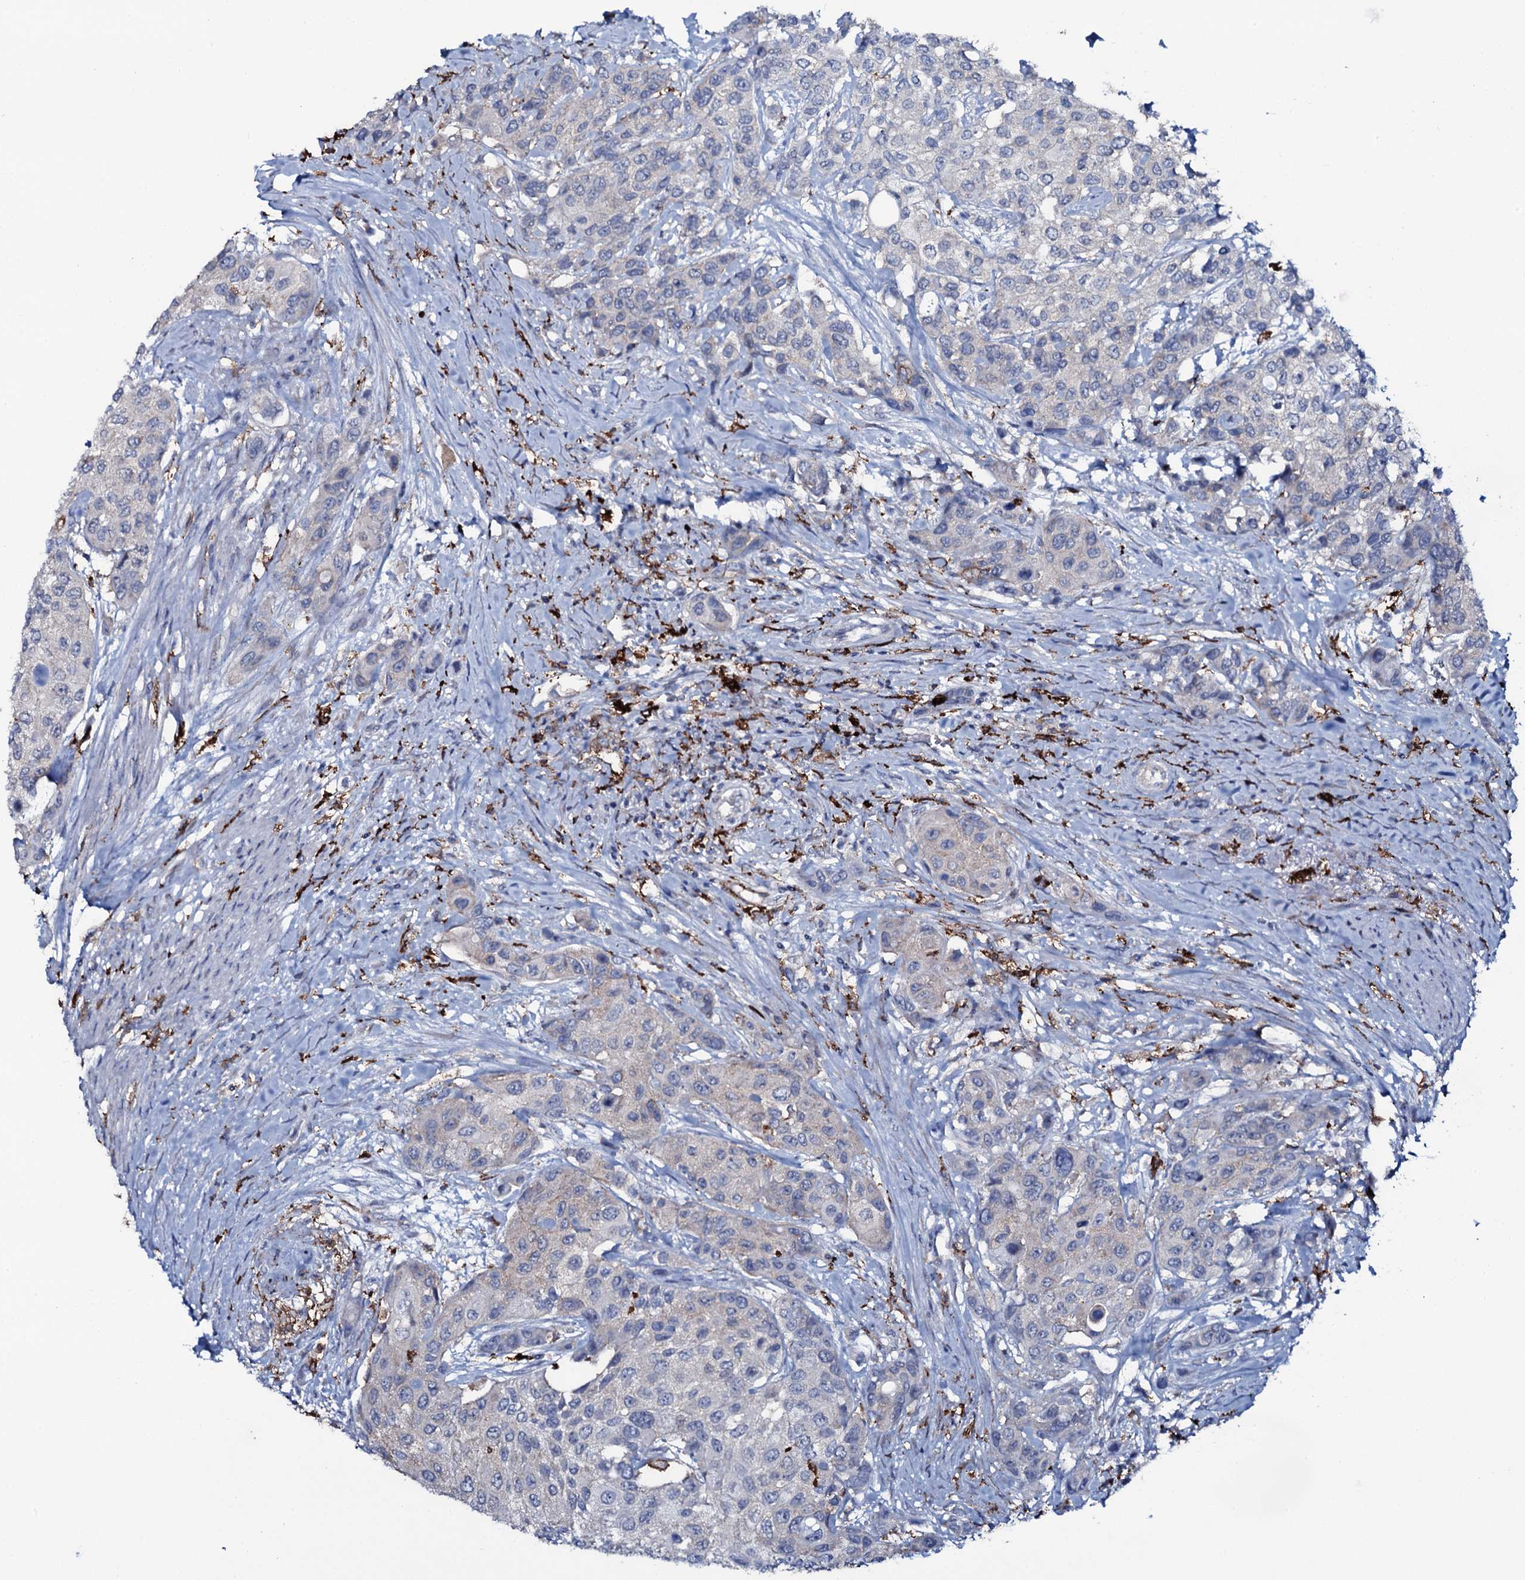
{"staining": {"intensity": "negative", "quantity": "none", "location": "none"}, "tissue": "urothelial cancer", "cell_type": "Tumor cells", "image_type": "cancer", "snomed": [{"axis": "morphology", "description": "Normal tissue, NOS"}, {"axis": "morphology", "description": "Urothelial carcinoma, High grade"}, {"axis": "topography", "description": "Vascular tissue"}, {"axis": "topography", "description": "Urinary bladder"}], "caption": "IHC of human urothelial cancer exhibits no positivity in tumor cells. Brightfield microscopy of IHC stained with DAB (brown) and hematoxylin (blue), captured at high magnification.", "gene": "OSBPL2", "patient": {"sex": "female", "age": 56}}